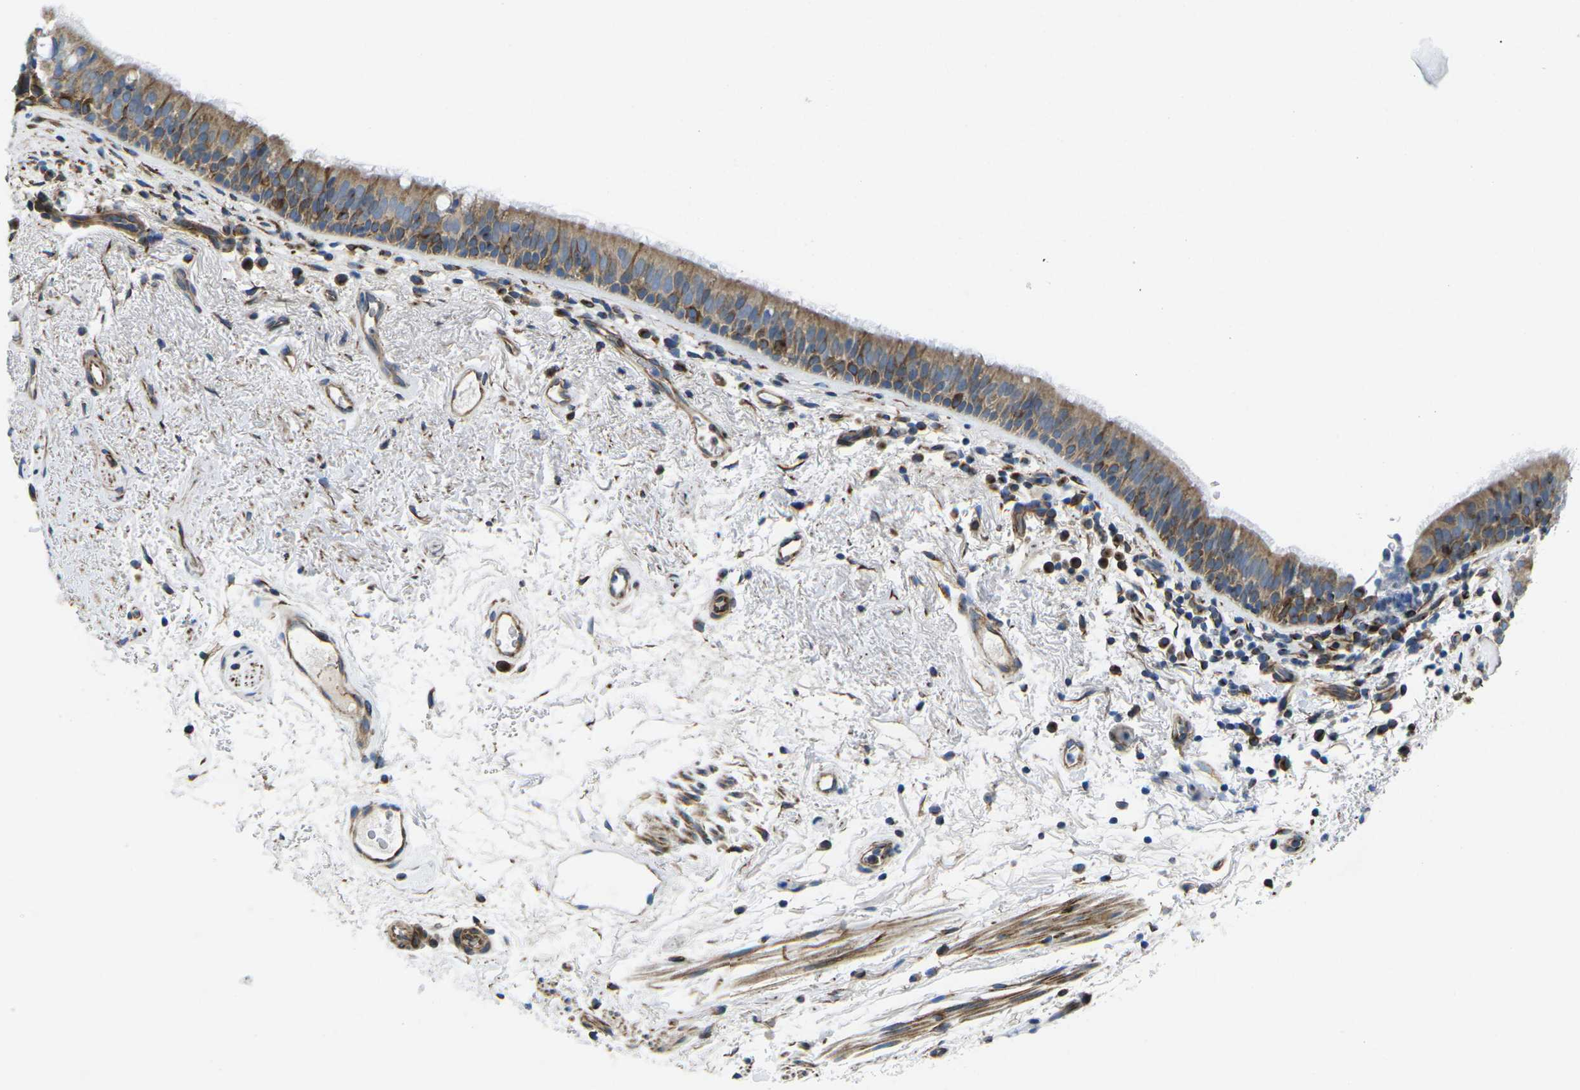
{"staining": {"intensity": "moderate", "quantity": ">75%", "location": "cytoplasmic/membranous"}, "tissue": "bronchus", "cell_type": "Respiratory epithelial cells", "image_type": "normal", "snomed": [{"axis": "morphology", "description": "Normal tissue, NOS"}, {"axis": "morphology", "description": "Inflammation, NOS"}, {"axis": "topography", "description": "Cartilage tissue"}, {"axis": "topography", "description": "Bronchus"}], "caption": "Immunohistochemistry (IHC) image of normal bronchus stained for a protein (brown), which demonstrates medium levels of moderate cytoplasmic/membranous staining in about >75% of respiratory epithelial cells.", "gene": "TMEFF2", "patient": {"sex": "male", "age": 77}}